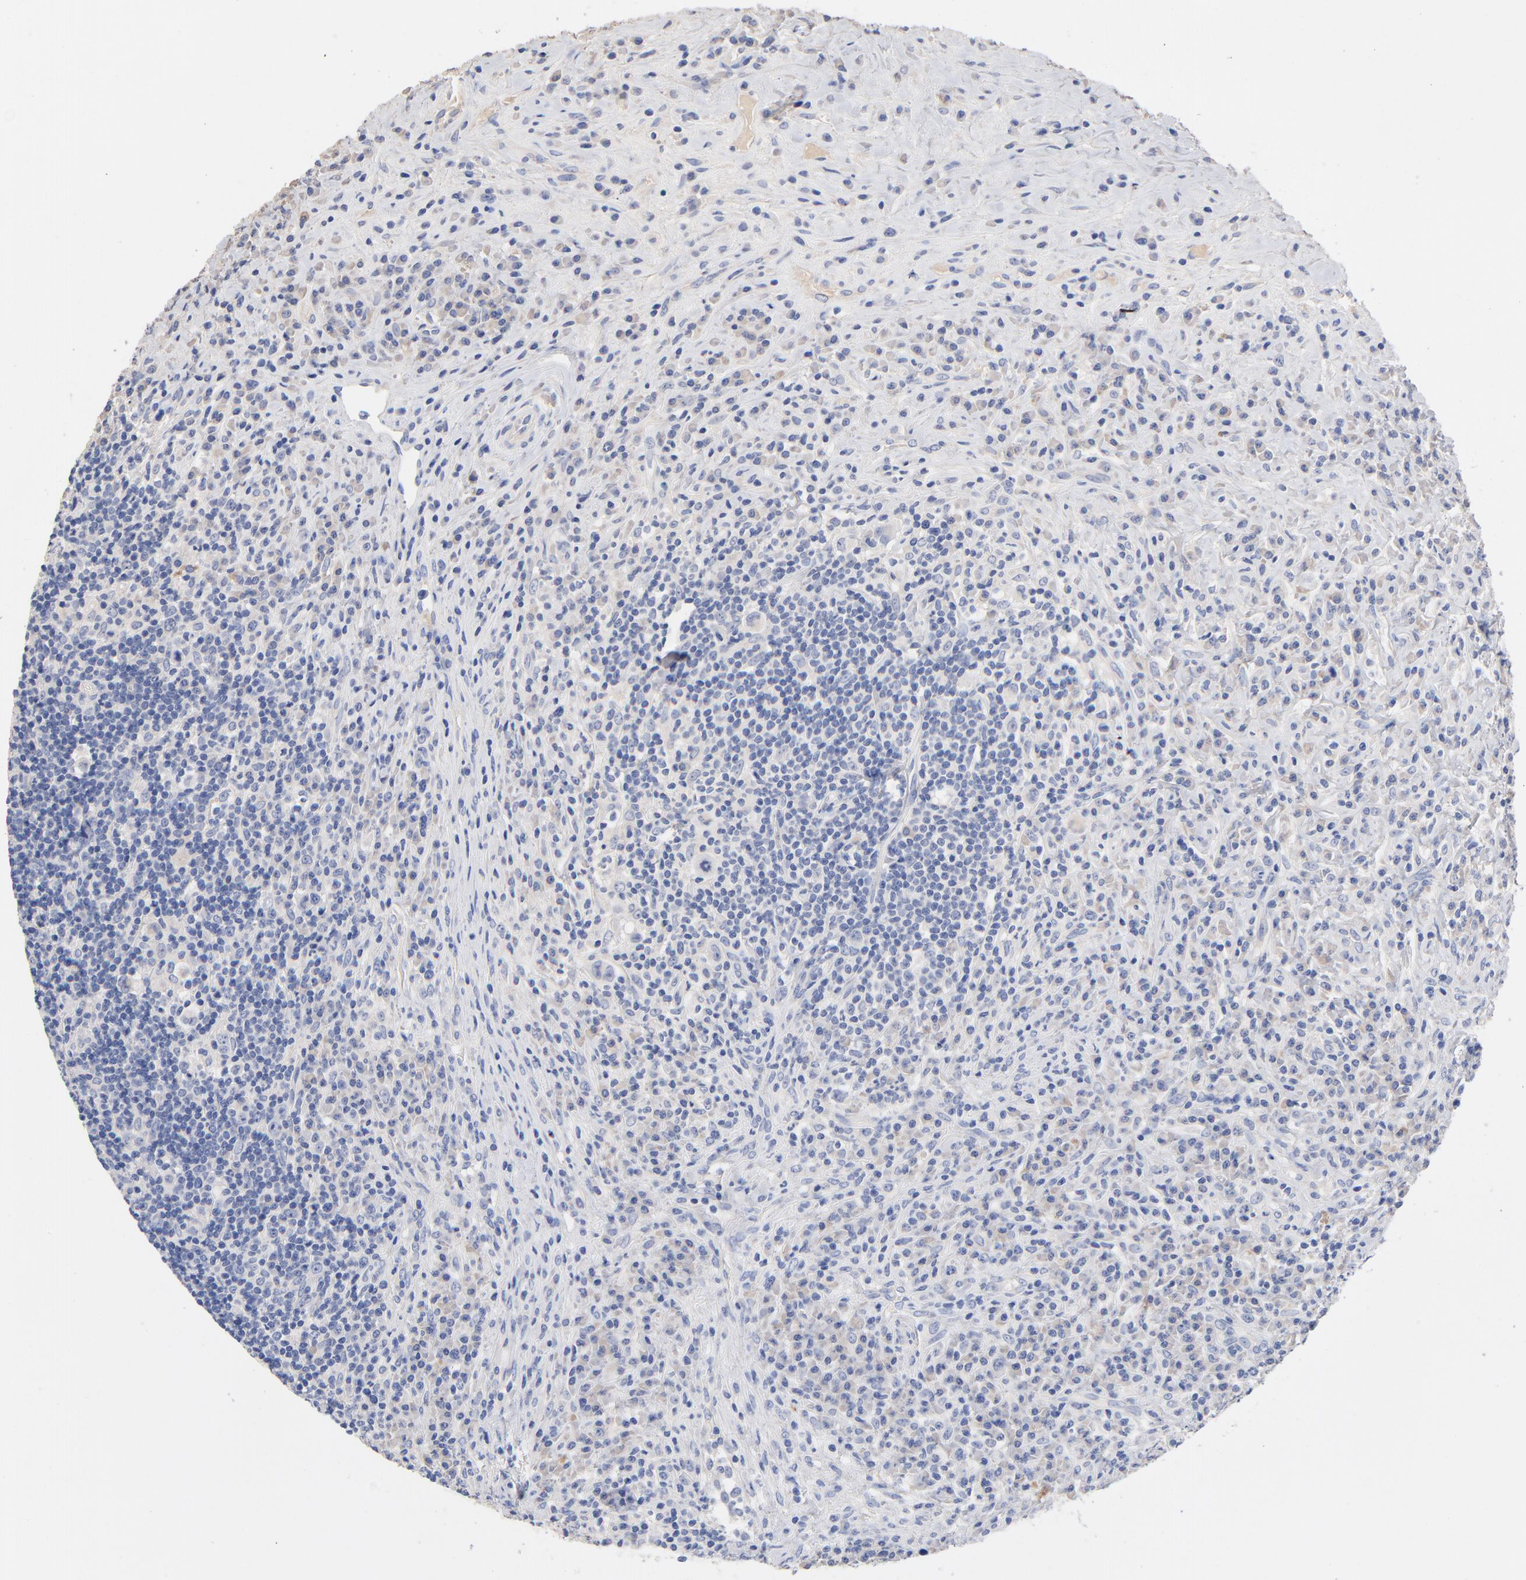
{"staining": {"intensity": "negative", "quantity": "none", "location": "none"}, "tissue": "lymphoma", "cell_type": "Tumor cells", "image_type": "cancer", "snomed": [{"axis": "morphology", "description": "Hodgkin's disease, NOS"}, {"axis": "topography", "description": "Lymph node"}], "caption": "Image shows no significant protein positivity in tumor cells of Hodgkin's disease. The staining is performed using DAB (3,3'-diaminobenzidine) brown chromogen with nuclei counter-stained in using hematoxylin.", "gene": "CPS1", "patient": {"sex": "female", "age": 25}}